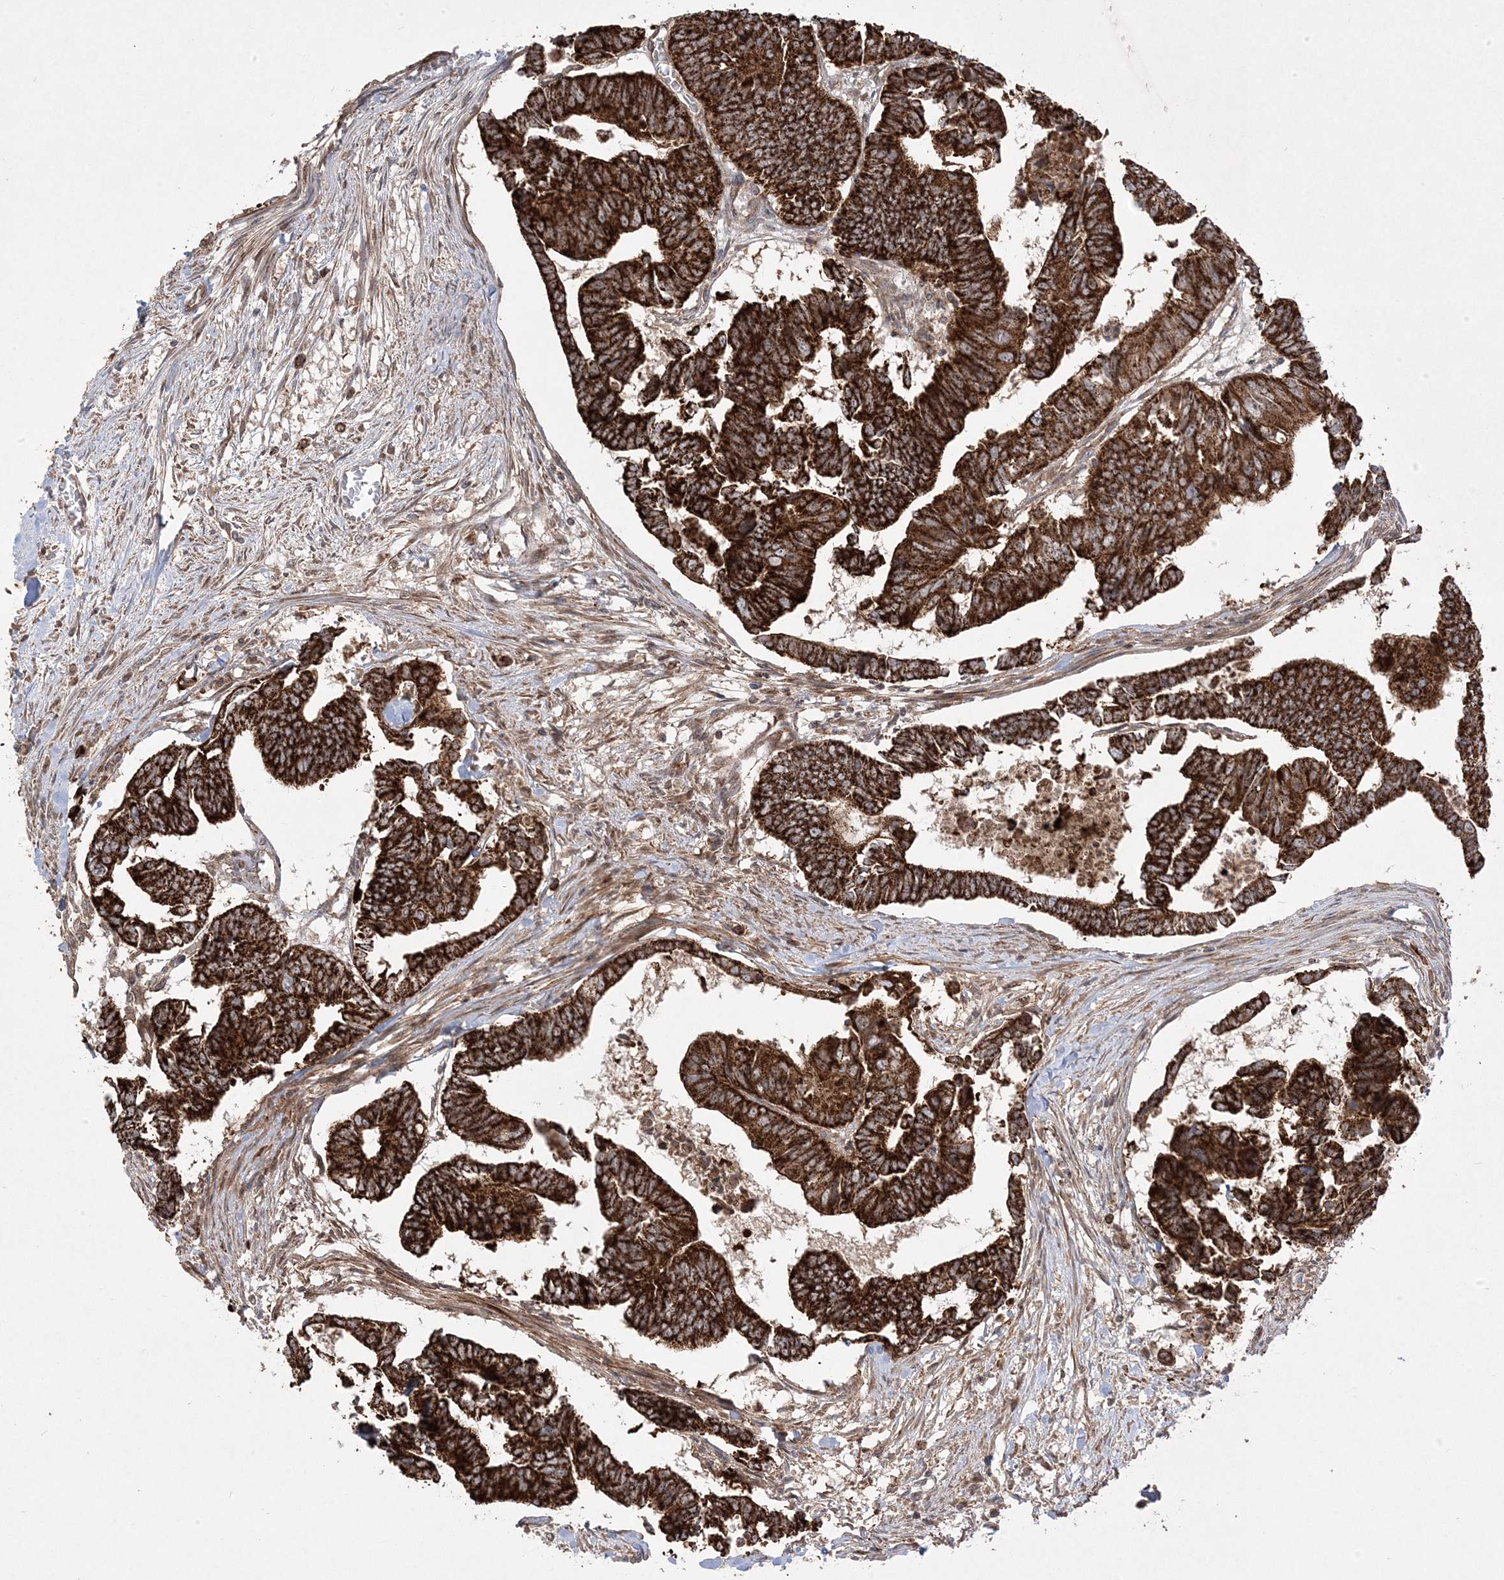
{"staining": {"intensity": "strong", "quantity": ">75%", "location": "cytoplasmic/membranous"}, "tissue": "colorectal cancer", "cell_type": "Tumor cells", "image_type": "cancer", "snomed": [{"axis": "morphology", "description": "Adenocarcinoma, NOS"}, {"axis": "topography", "description": "Rectum"}], "caption": "Colorectal cancer was stained to show a protein in brown. There is high levels of strong cytoplasmic/membranous staining in about >75% of tumor cells.", "gene": "CLUAP1", "patient": {"sex": "female", "age": 65}}